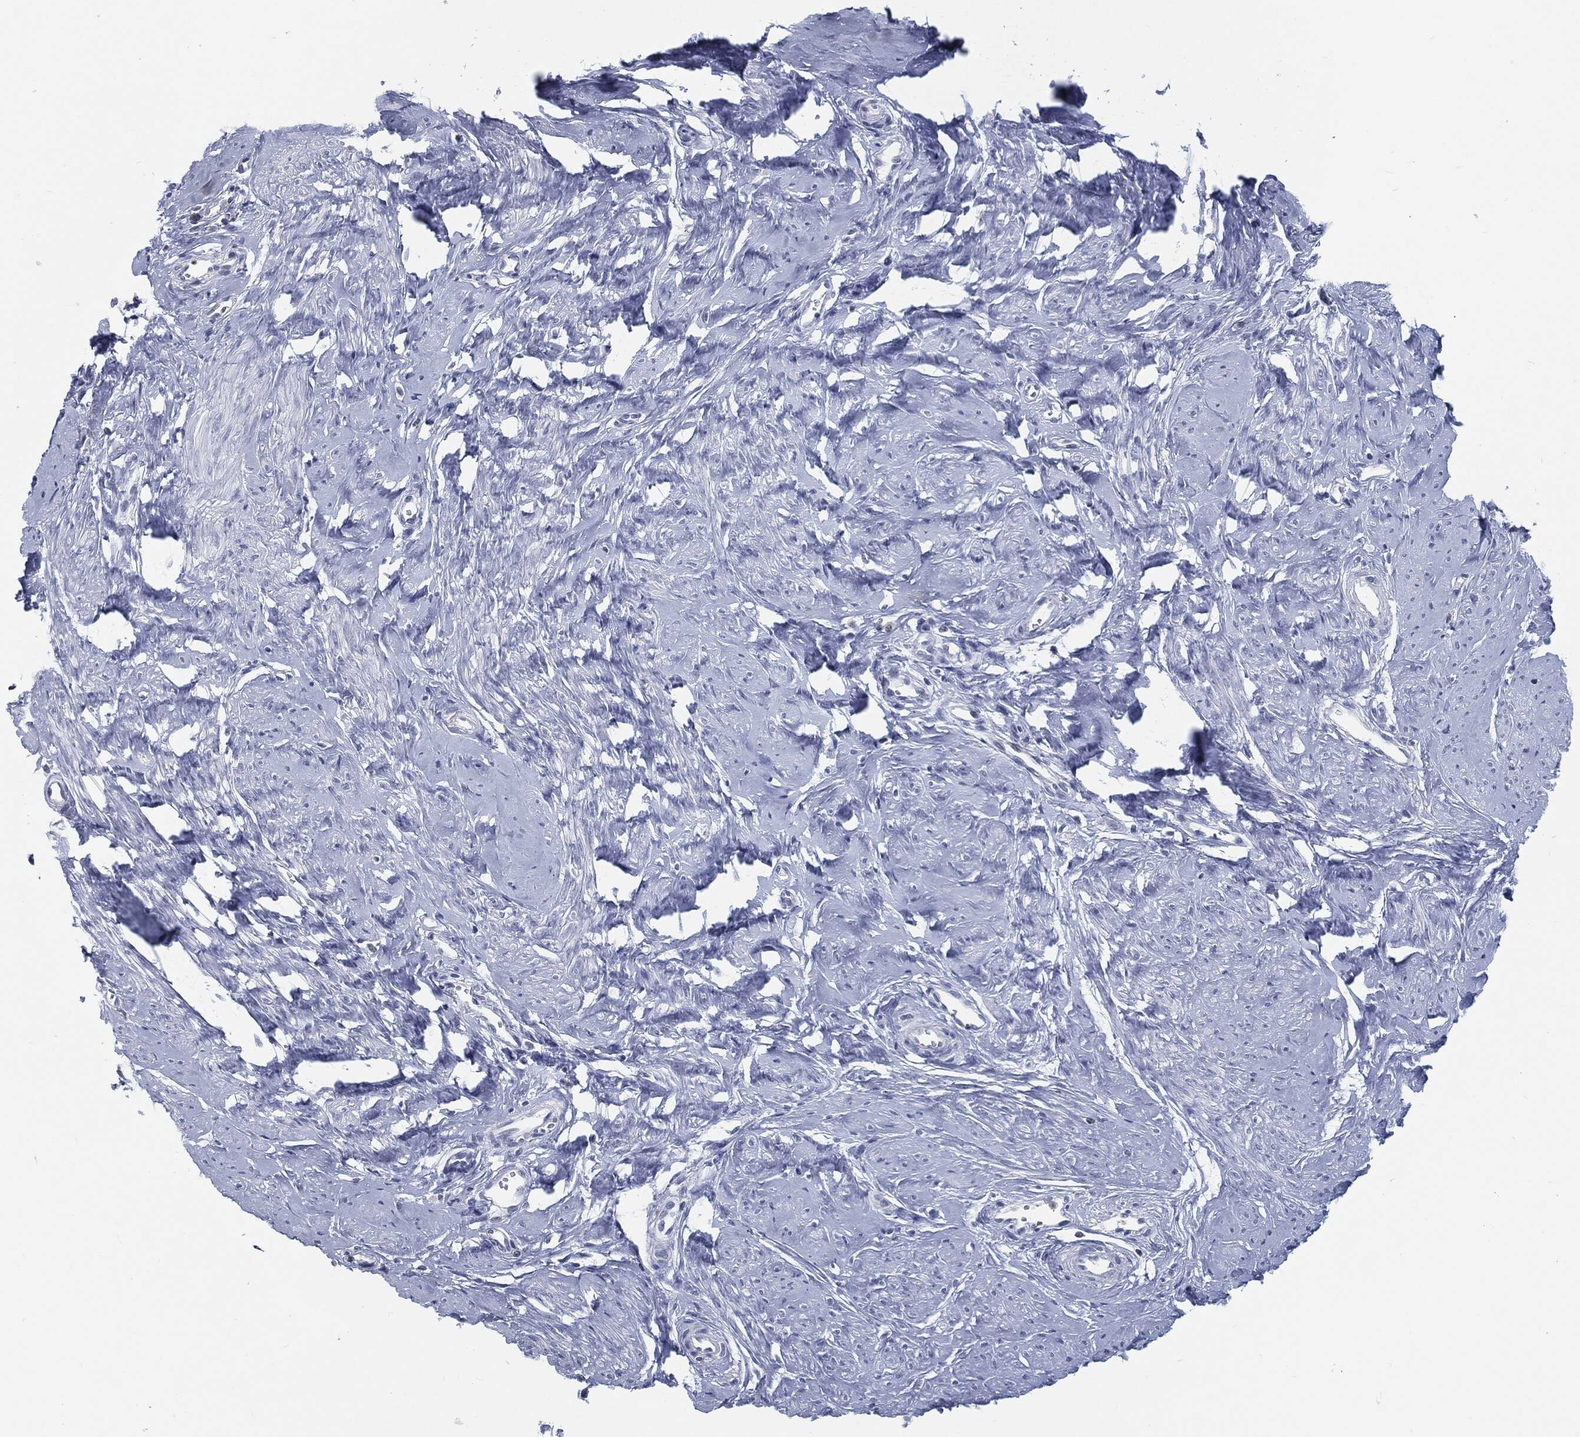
{"staining": {"intensity": "negative", "quantity": "none", "location": "none"}, "tissue": "smooth muscle", "cell_type": "Smooth muscle cells", "image_type": "normal", "snomed": [{"axis": "morphology", "description": "Normal tissue, NOS"}, {"axis": "topography", "description": "Smooth muscle"}], "caption": "Immunohistochemical staining of normal human smooth muscle exhibits no significant staining in smooth muscle cells.", "gene": "PROM1", "patient": {"sex": "female", "age": 48}}